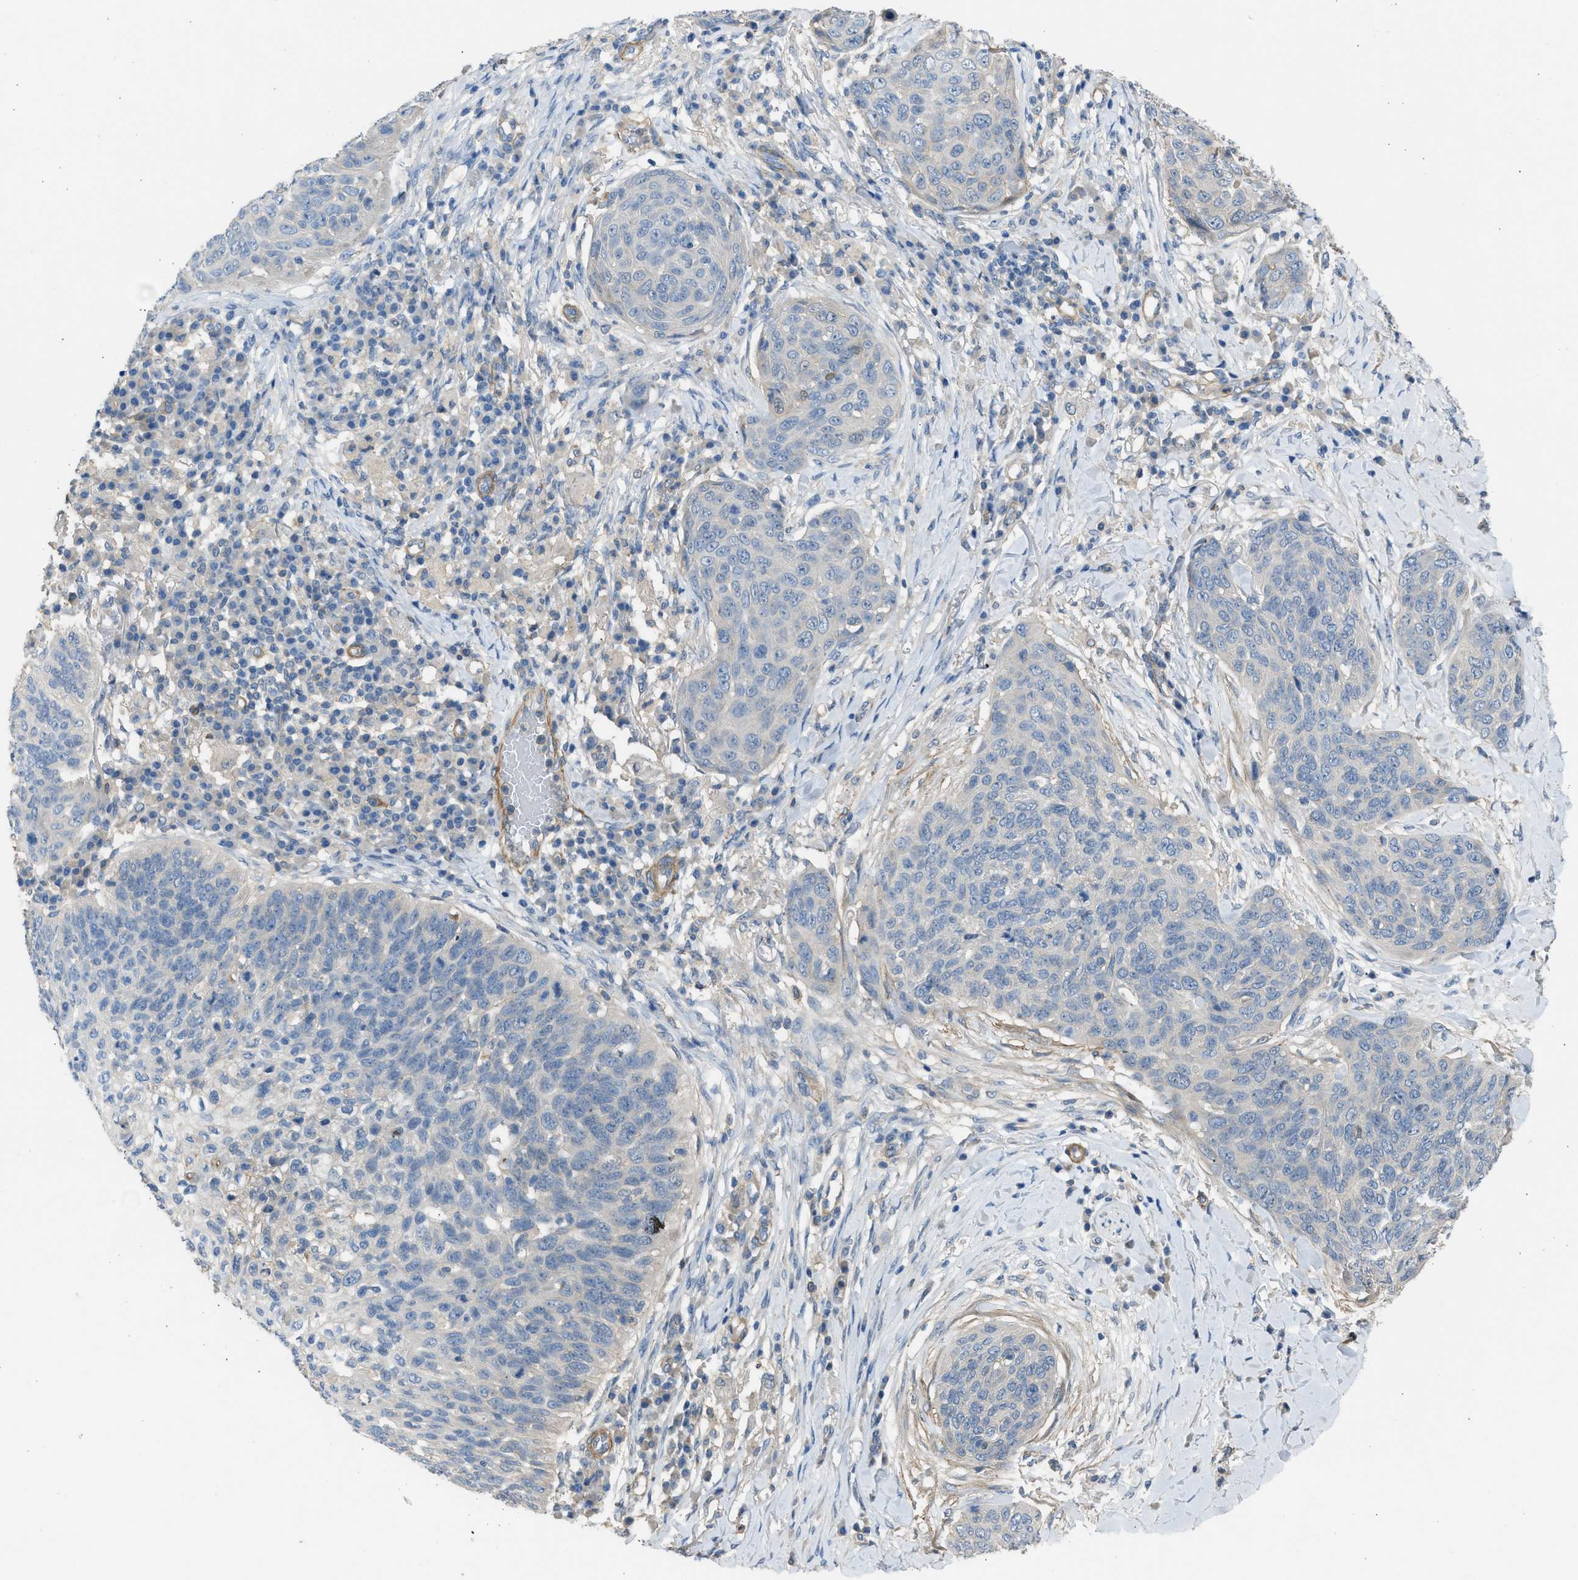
{"staining": {"intensity": "negative", "quantity": "none", "location": "none"}, "tissue": "skin cancer", "cell_type": "Tumor cells", "image_type": "cancer", "snomed": [{"axis": "morphology", "description": "Squamous cell carcinoma in situ, NOS"}, {"axis": "morphology", "description": "Squamous cell carcinoma, NOS"}, {"axis": "topography", "description": "Skin"}], "caption": "DAB immunohistochemical staining of human skin squamous cell carcinoma reveals no significant expression in tumor cells.", "gene": "PCNX3", "patient": {"sex": "male", "age": 93}}